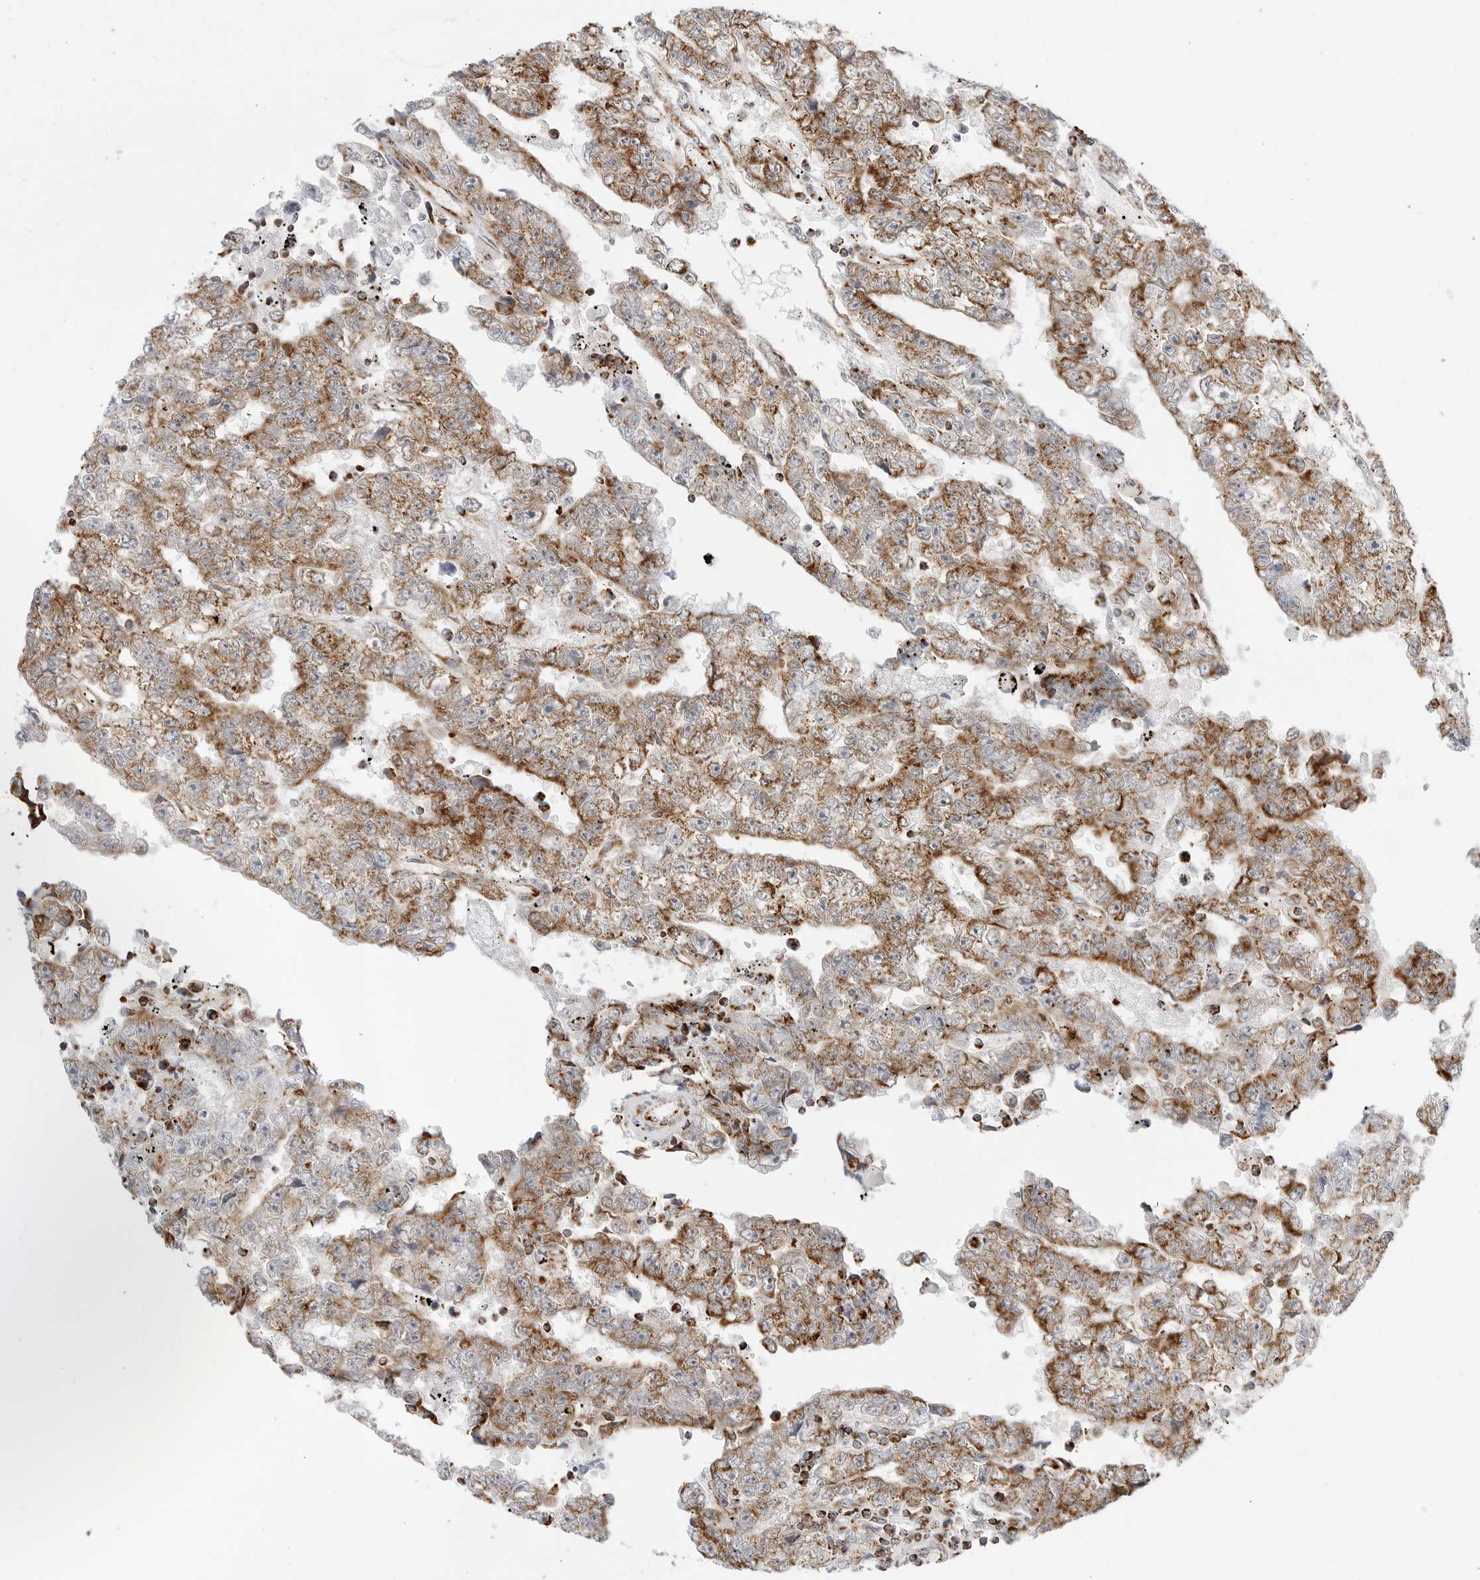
{"staining": {"intensity": "moderate", "quantity": ">75%", "location": "cytoplasmic/membranous"}, "tissue": "testis cancer", "cell_type": "Tumor cells", "image_type": "cancer", "snomed": [{"axis": "morphology", "description": "Carcinoma, Embryonal, NOS"}, {"axis": "topography", "description": "Testis"}], "caption": "There is medium levels of moderate cytoplasmic/membranous staining in tumor cells of embryonal carcinoma (testis), as demonstrated by immunohistochemical staining (brown color).", "gene": "ATP5IF1", "patient": {"sex": "male", "age": 25}}